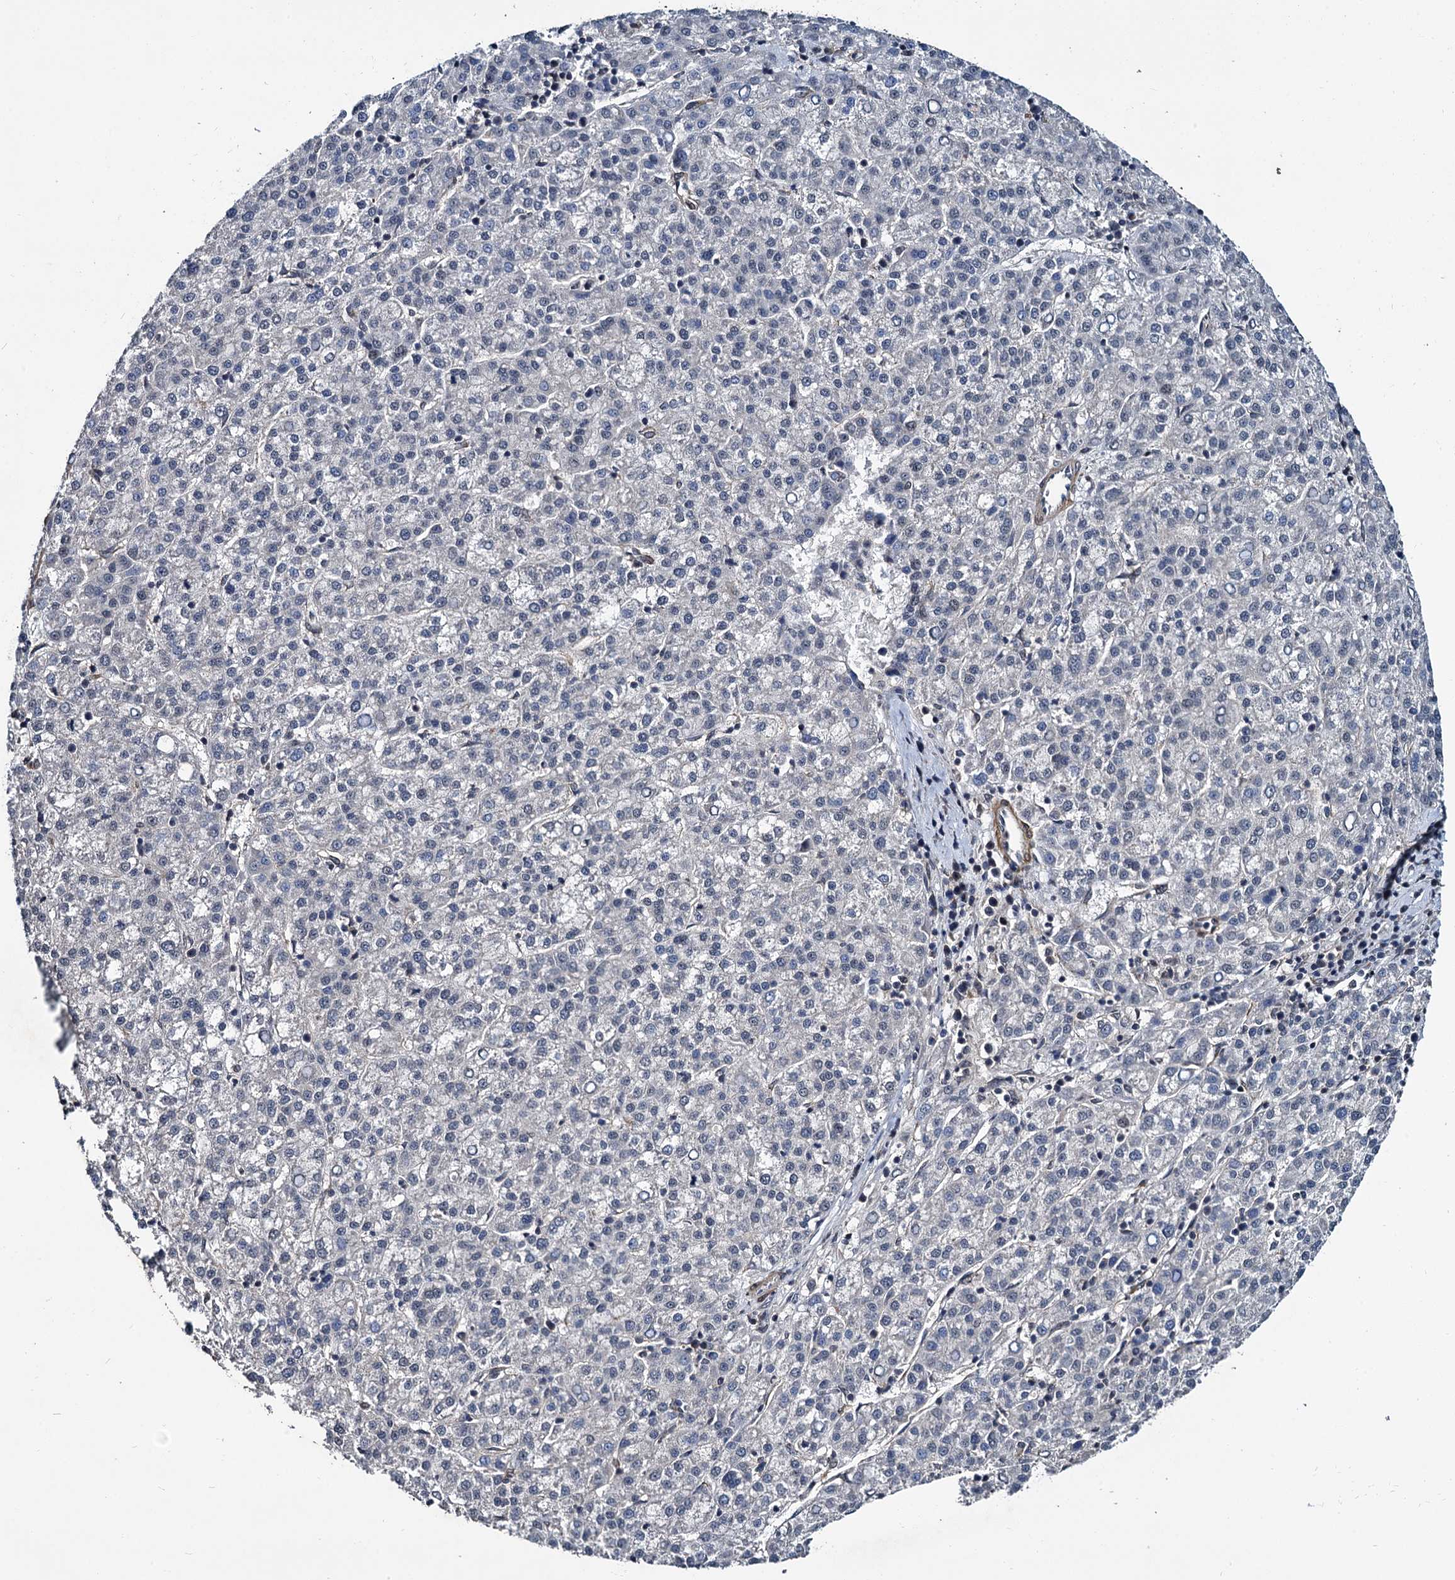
{"staining": {"intensity": "negative", "quantity": "none", "location": "none"}, "tissue": "liver cancer", "cell_type": "Tumor cells", "image_type": "cancer", "snomed": [{"axis": "morphology", "description": "Carcinoma, Hepatocellular, NOS"}, {"axis": "topography", "description": "Liver"}], "caption": "Tumor cells show no significant protein expression in liver cancer (hepatocellular carcinoma). (DAB immunohistochemistry visualized using brightfield microscopy, high magnification).", "gene": "ARHGAP42", "patient": {"sex": "female", "age": 58}}